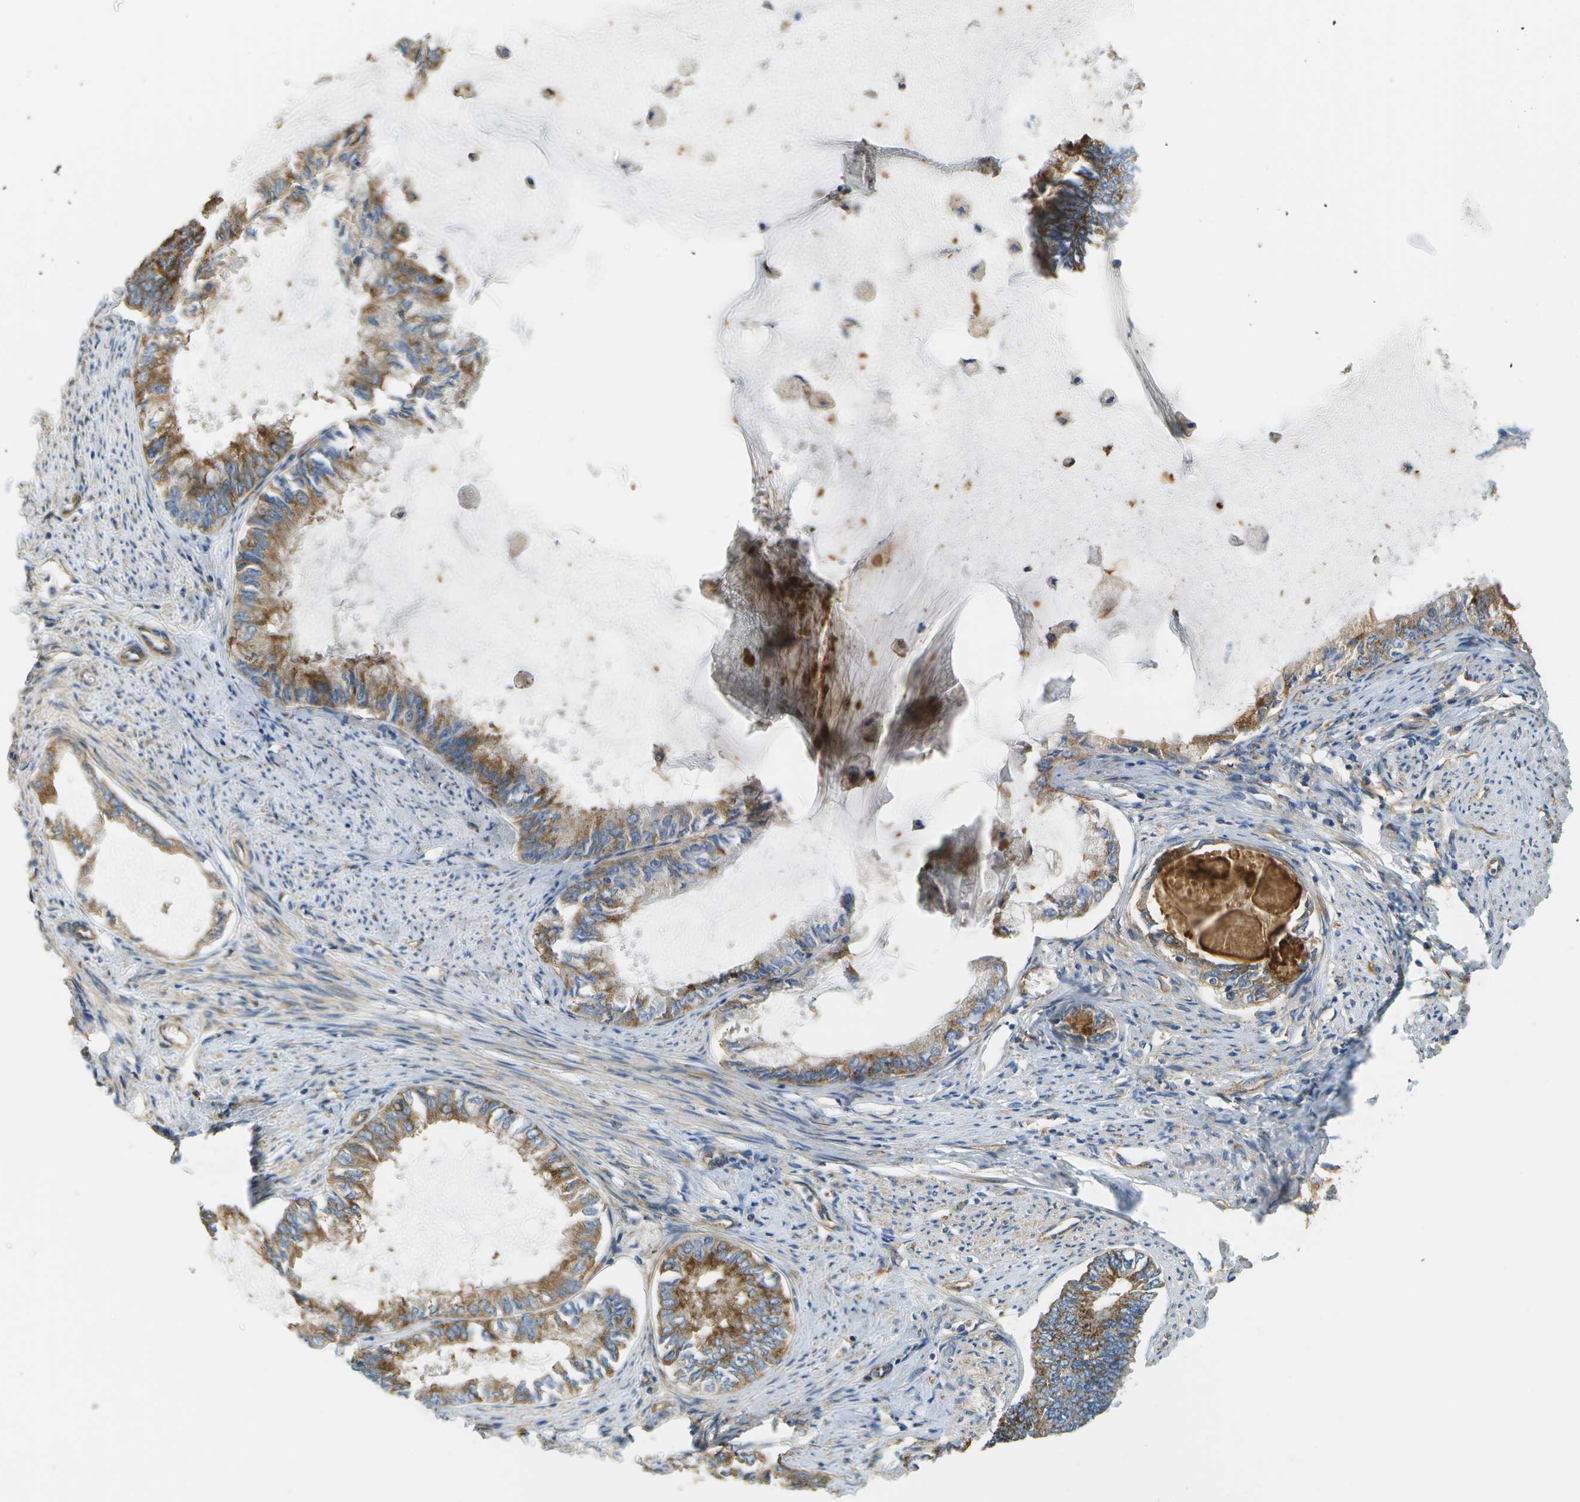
{"staining": {"intensity": "moderate", "quantity": ">75%", "location": "cytoplasmic/membranous"}, "tissue": "endometrial cancer", "cell_type": "Tumor cells", "image_type": "cancer", "snomed": [{"axis": "morphology", "description": "Adenocarcinoma, NOS"}, {"axis": "topography", "description": "Endometrium"}], "caption": "Protein staining shows moderate cytoplasmic/membranous positivity in approximately >75% of tumor cells in endometrial cancer (adenocarcinoma).", "gene": "CLTC", "patient": {"sex": "female", "age": 86}}